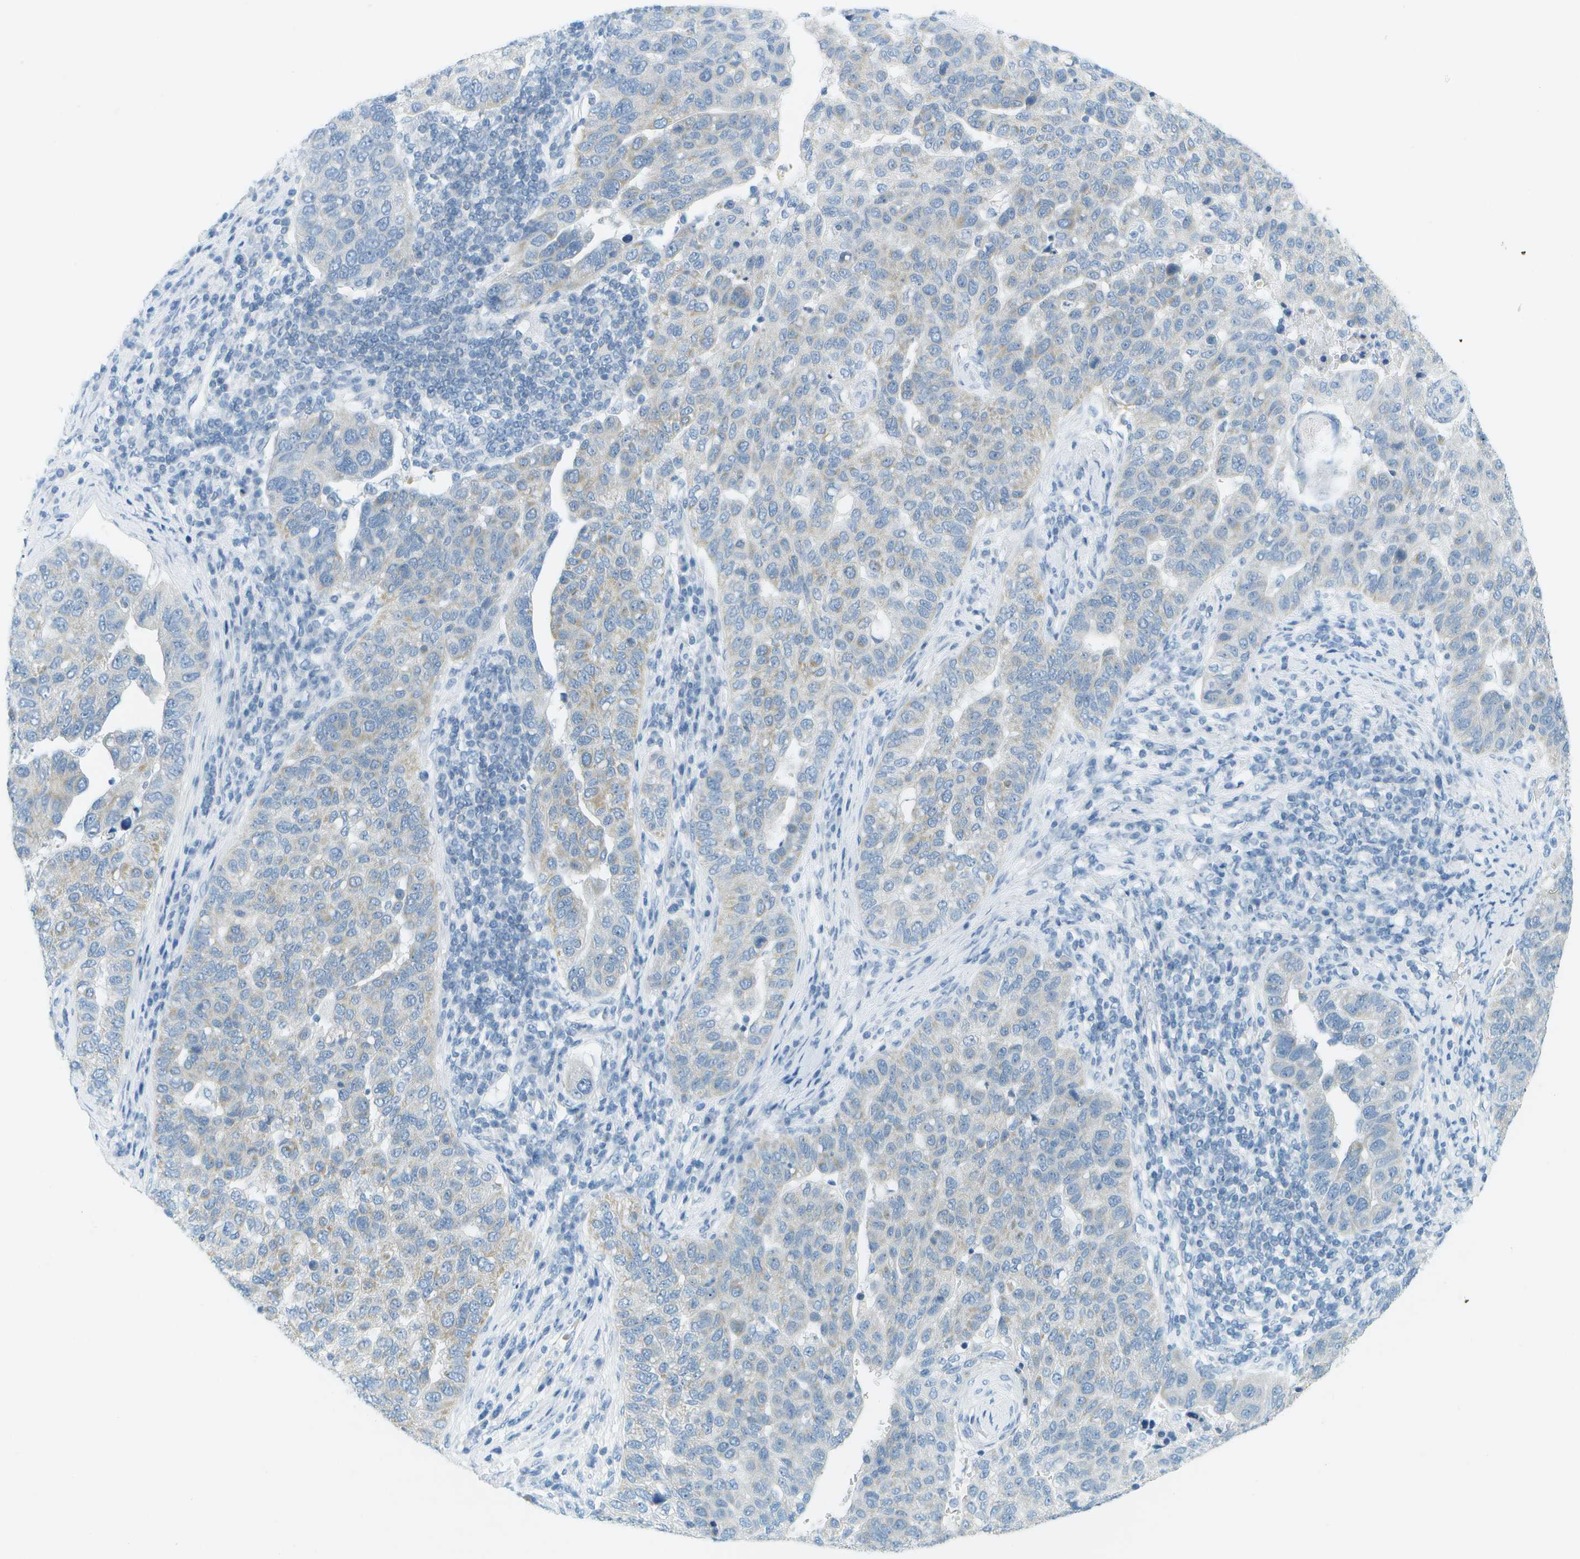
{"staining": {"intensity": "negative", "quantity": "none", "location": "none"}, "tissue": "pancreatic cancer", "cell_type": "Tumor cells", "image_type": "cancer", "snomed": [{"axis": "morphology", "description": "Adenocarcinoma, NOS"}, {"axis": "topography", "description": "Pancreas"}], "caption": "IHC micrograph of human pancreatic cancer stained for a protein (brown), which reveals no expression in tumor cells.", "gene": "SMYD5", "patient": {"sex": "female", "age": 61}}